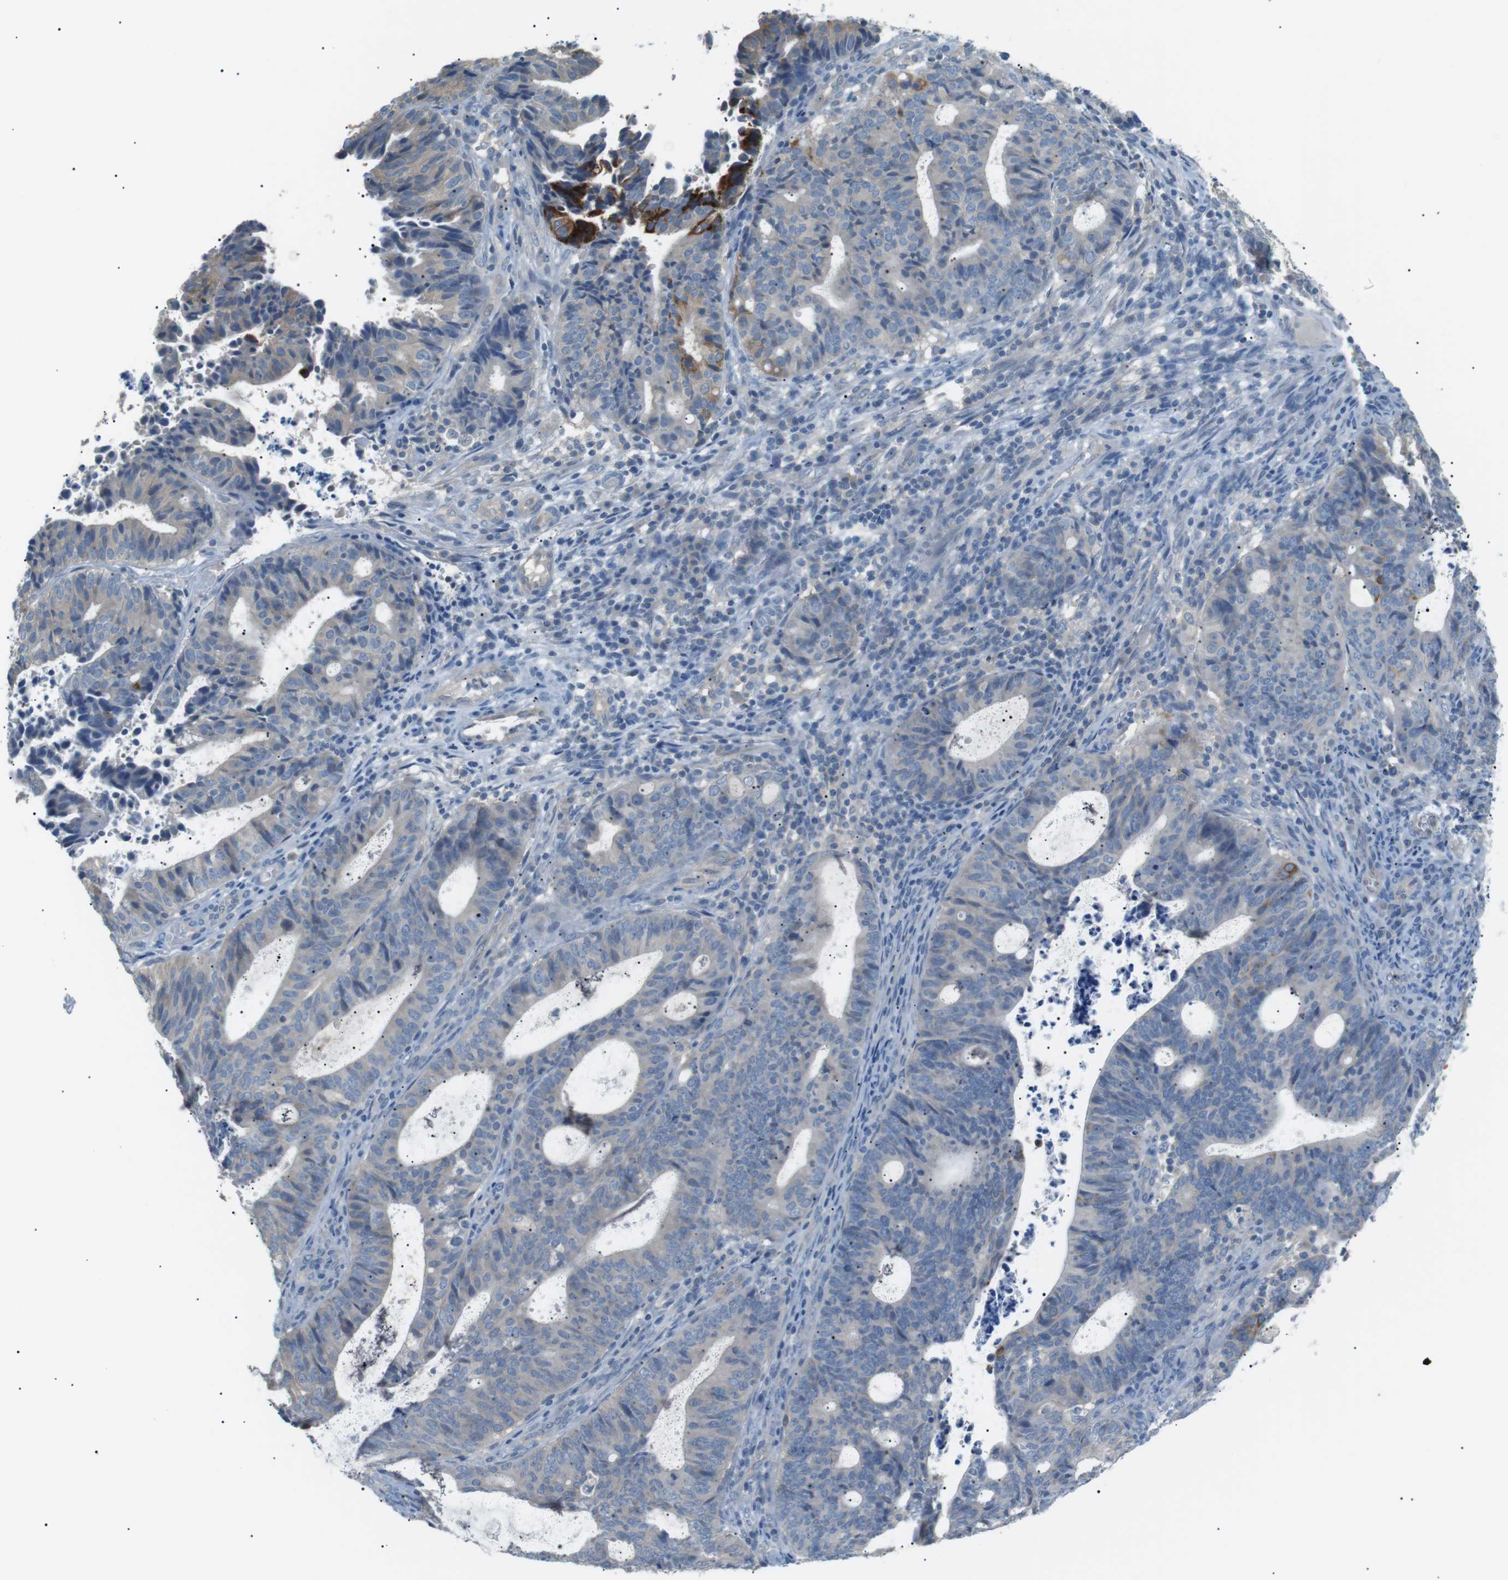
{"staining": {"intensity": "negative", "quantity": "none", "location": "none"}, "tissue": "endometrial cancer", "cell_type": "Tumor cells", "image_type": "cancer", "snomed": [{"axis": "morphology", "description": "Adenocarcinoma, NOS"}, {"axis": "topography", "description": "Uterus"}], "caption": "Immunohistochemical staining of endometrial cancer (adenocarcinoma) displays no significant positivity in tumor cells.", "gene": "CDH26", "patient": {"sex": "female", "age": 83}}